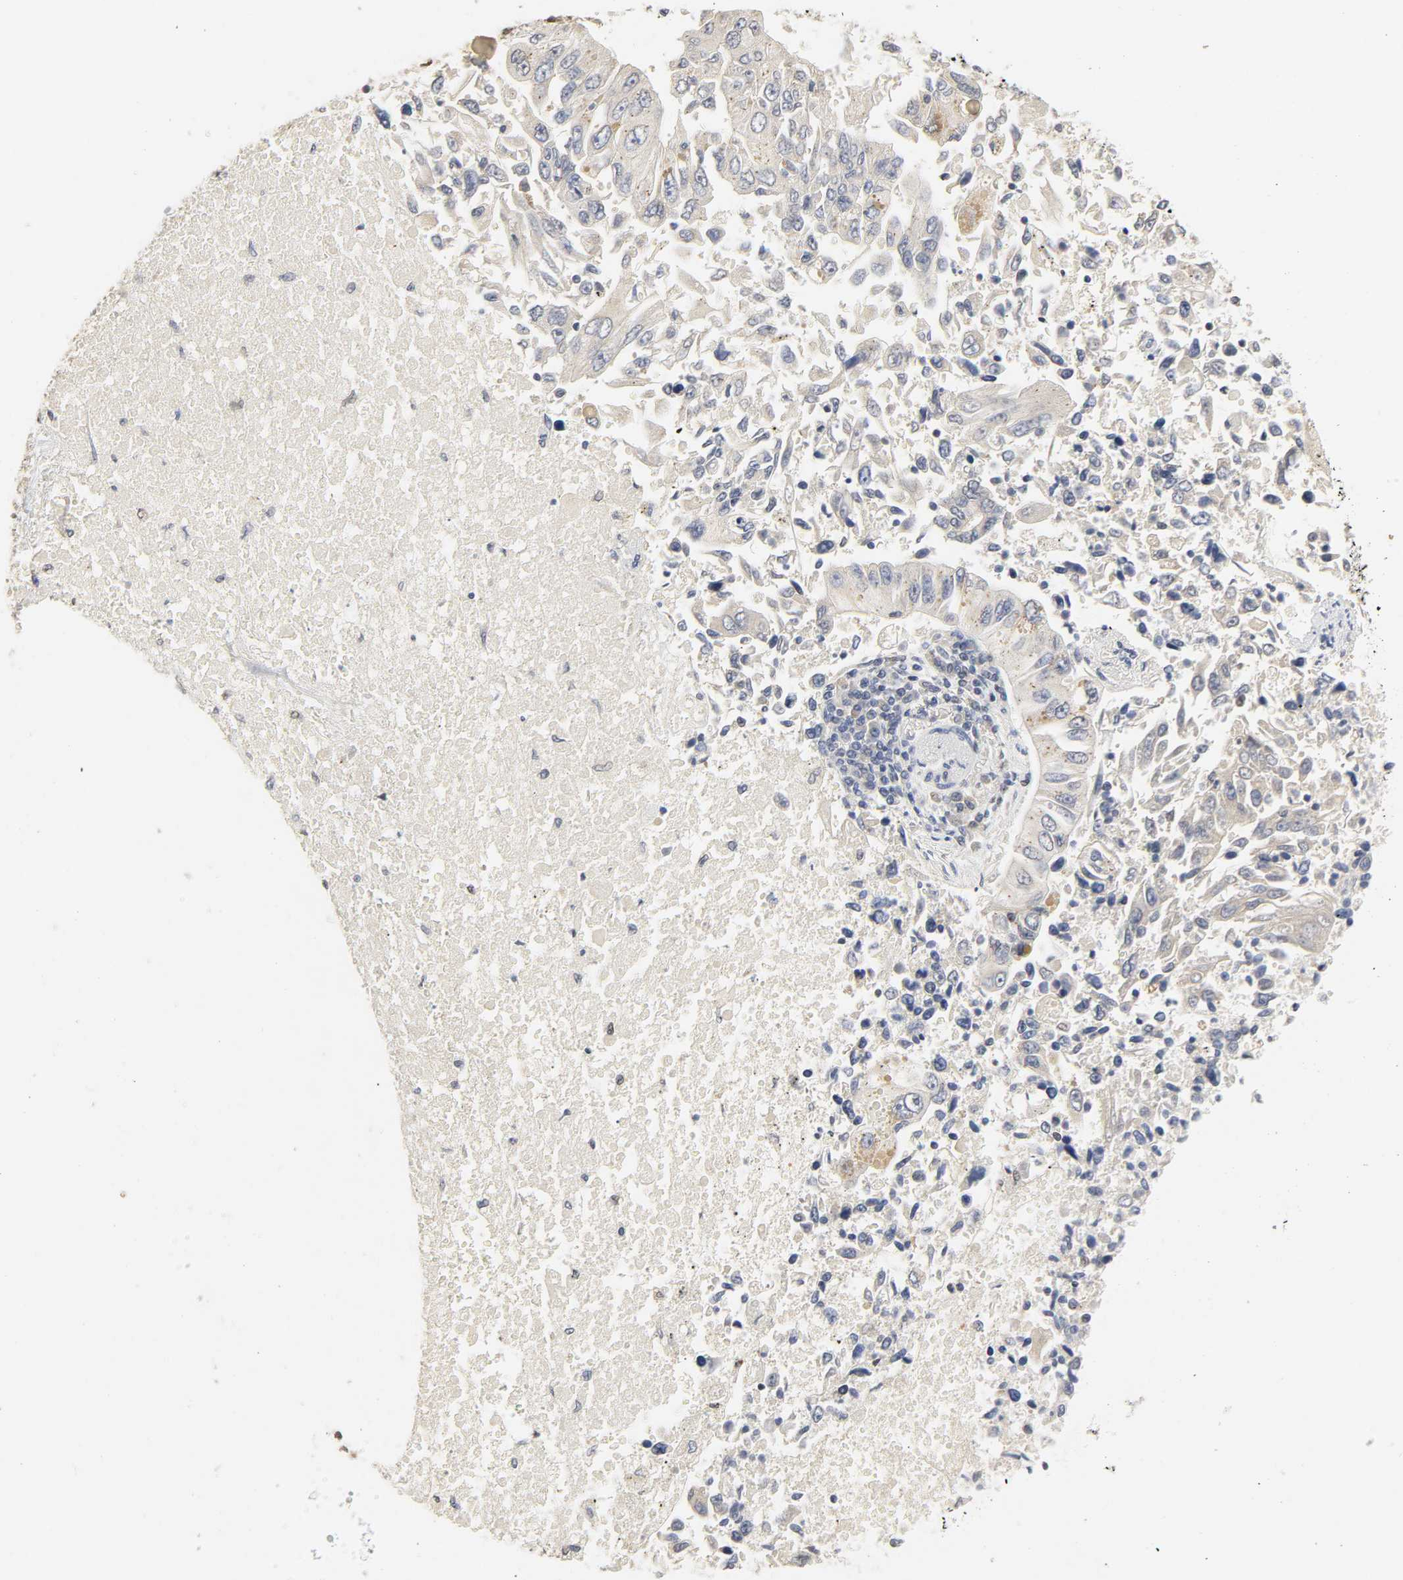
{"staining": {"intensity": "moderate", "quantity": "<25%", "location": "nuclear"}, "tissue": "lung cancer", "cell_type": "Tumor cells", "image_type": "cancer", "snomed": [{"axis": "morphology", "description": "Adenocarcinoma, NOS"}, {"axis": "topography", "description": "Lung"}], "caption": "IHC photomicrograph of neoplastic tissue: human lung adenocarcinoma stained using immunohistochemistry (IHC) shows low levels of moderate protein expression localized specifically in the nuclear of tumor cells, appearing as a nuclear brown color.", "gene": "NCOA6", "patient": {"sex": "male", "age": 84}}